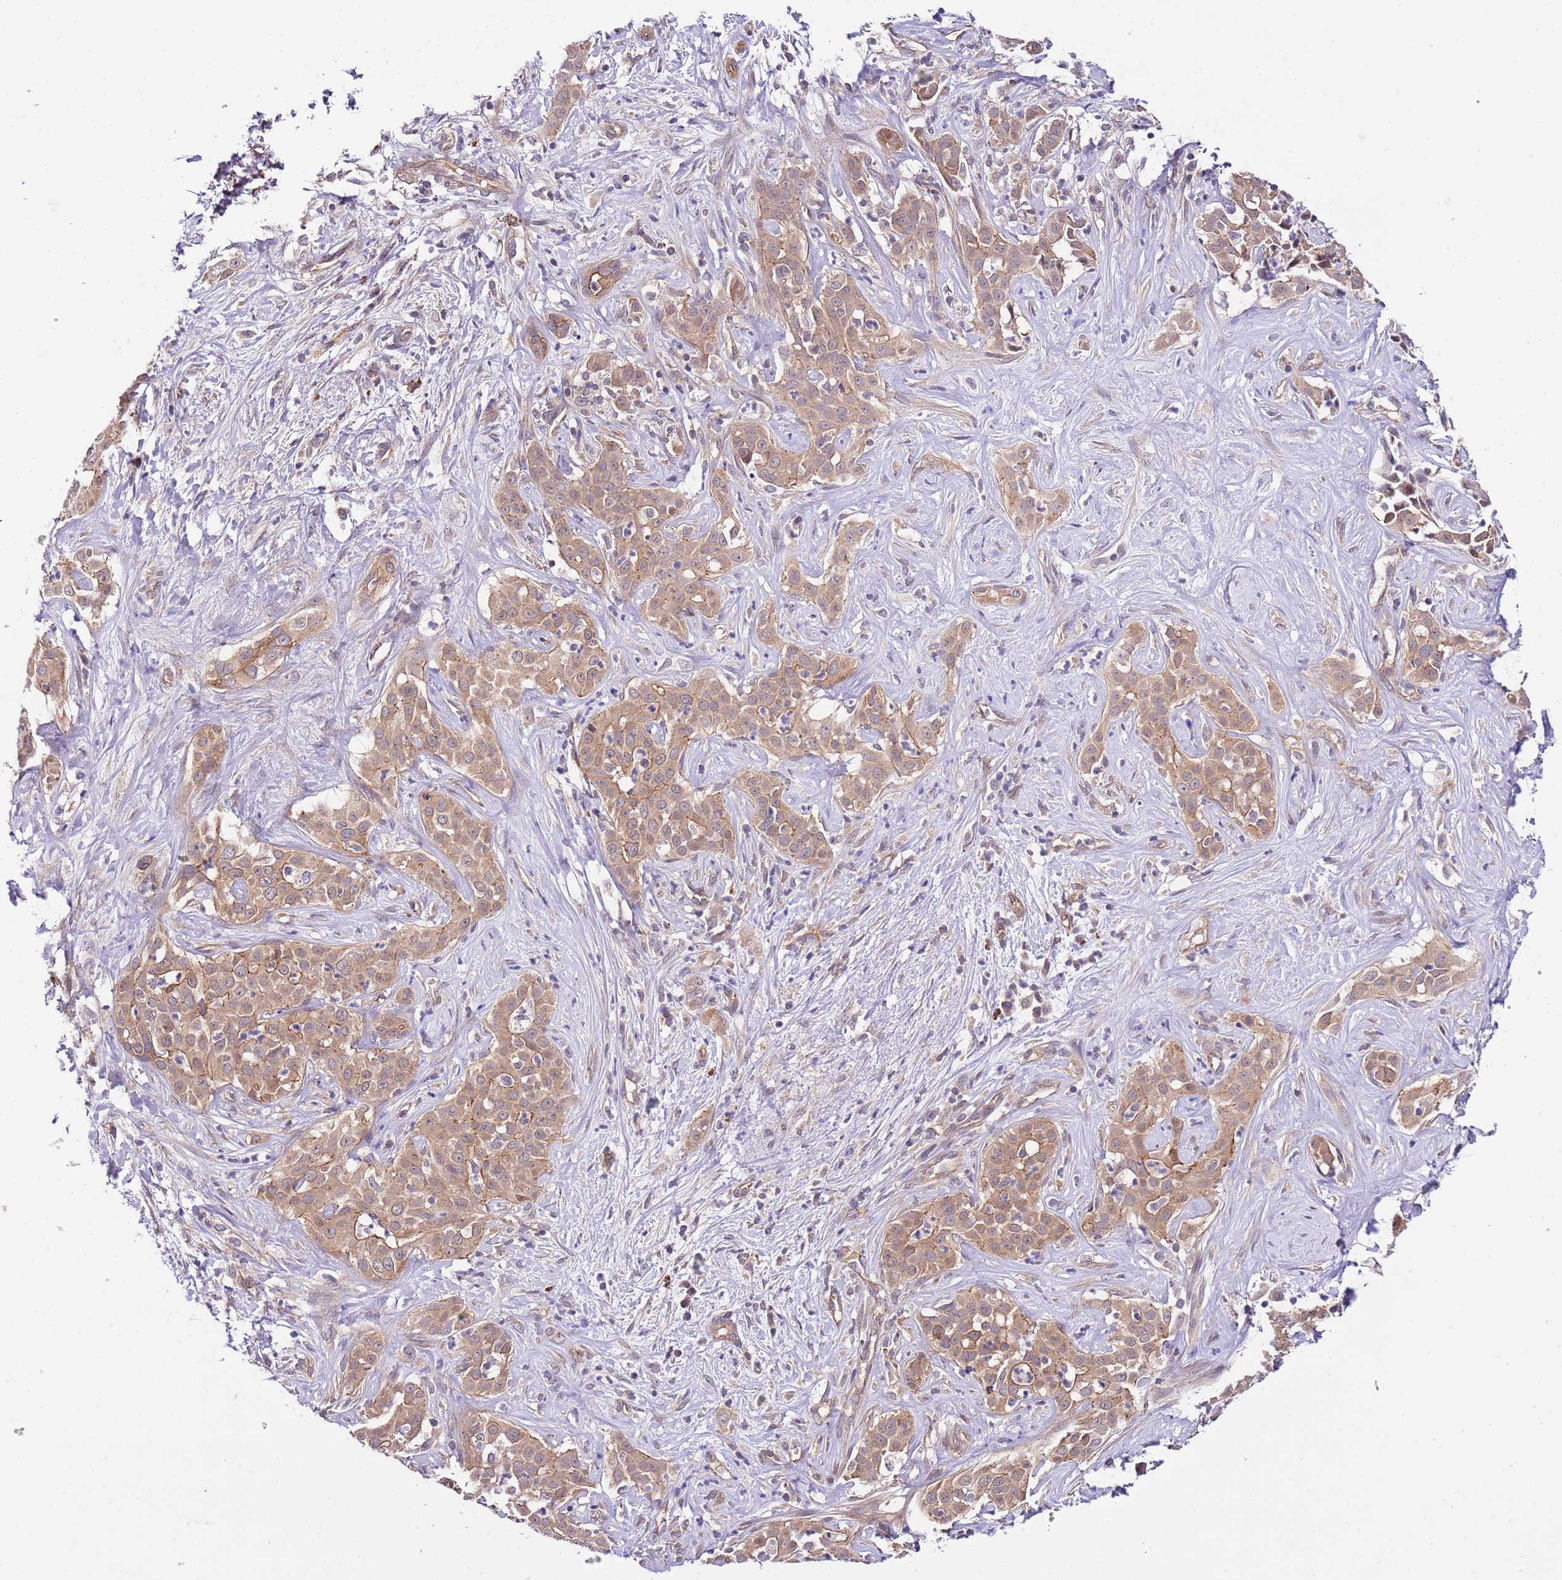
{"staining": {"intensity": "moderate", "quantity": ">75%", "location": "cytoplasmic/membranous"}, "tissue": "liver cancer", "cell_type": "Tumor cells", "image_type": "cancer", "snomed": [{"axis": "morphology", "description": "Cholangiocarcinoma"}, {"axis": "topography", "description": "Liver"}], "caption": "Cholangiocarcinoma (liver) was stained to show a protein in brown. There is medium levels of moderate cytoplasmic/membranous staining in approximately >75% of tumor cells.", "gene": "DONSON", "patient": {"sex": "male", "age": 67}}